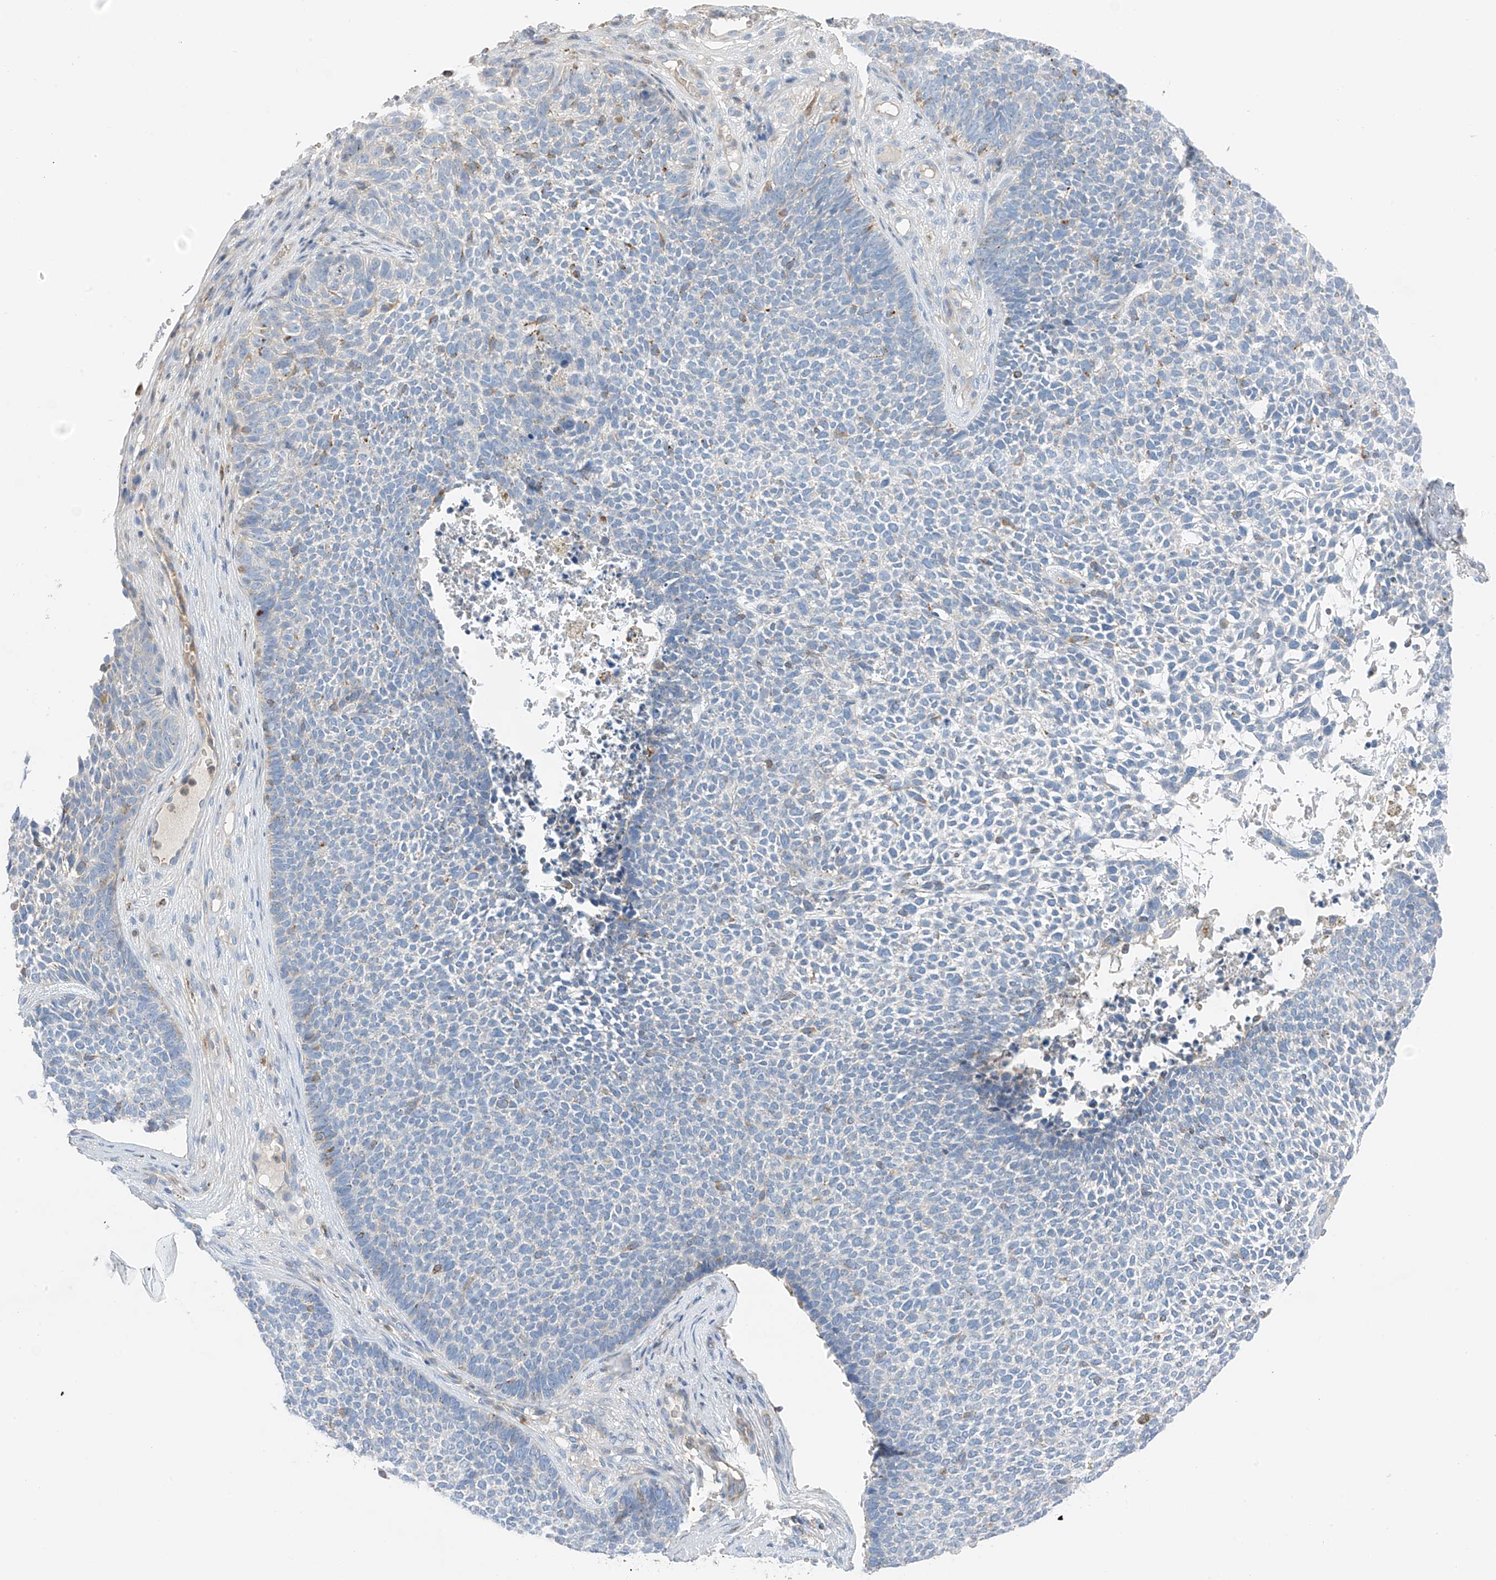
{"staining": {"intensity": "negative", "quantity": "none", "location": "none"}, "tissue": "skin cancer", "cell_type": "Tumor cells", "image_type": "cancer", "snomed": [{"axis": "morphology", "description": "Basal cell carcinoma"}, {"axis": "topography", "description": "Skin"}], "caption": "An image of human basal cell carcinoma (skin) is negative for staining in tumor cells. Nuclei are stained in blue.", "gene": "NALCN", "patient": {"sex": "female", "age": 84}}